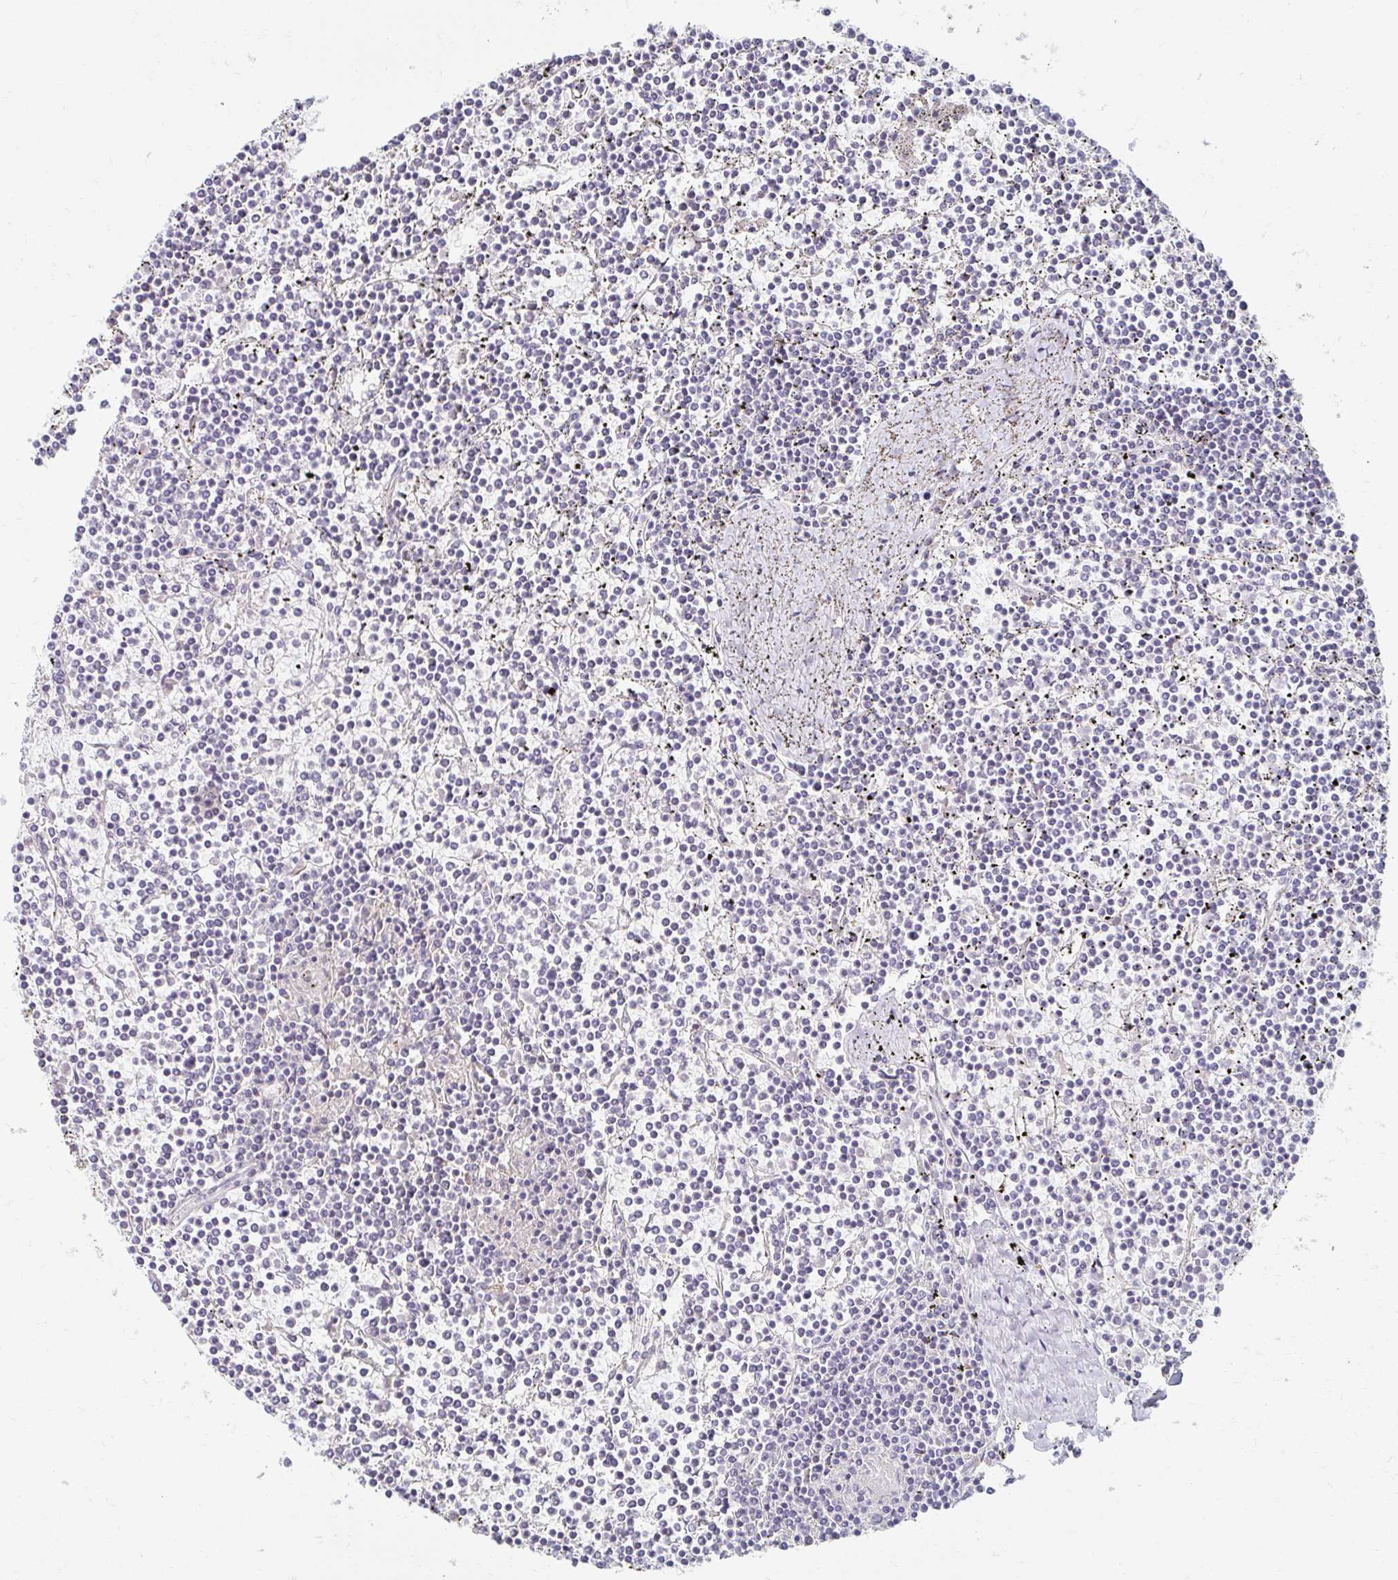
{"staining": {"intensity": "negative", "quantity": "none", "location": "none"}, "tissue": "lymphoma", "cell_type": "Tumor cells", "image_type": "cancer", "snomed": [{"axis": "morphology", "description": "Malignant lymphoma, non-Hodgkin's type, Low grade"}, {"axis": "topography", "description": "Spleen"}], "caption": "Photomicrograph shows no significant protein expression in tumor cells of lymphoma. (Immunohistochemistry, brightfield microscopy, high magnification).", "gene": "MYLK2", "patient": {"sex": "female", "age": 19}}